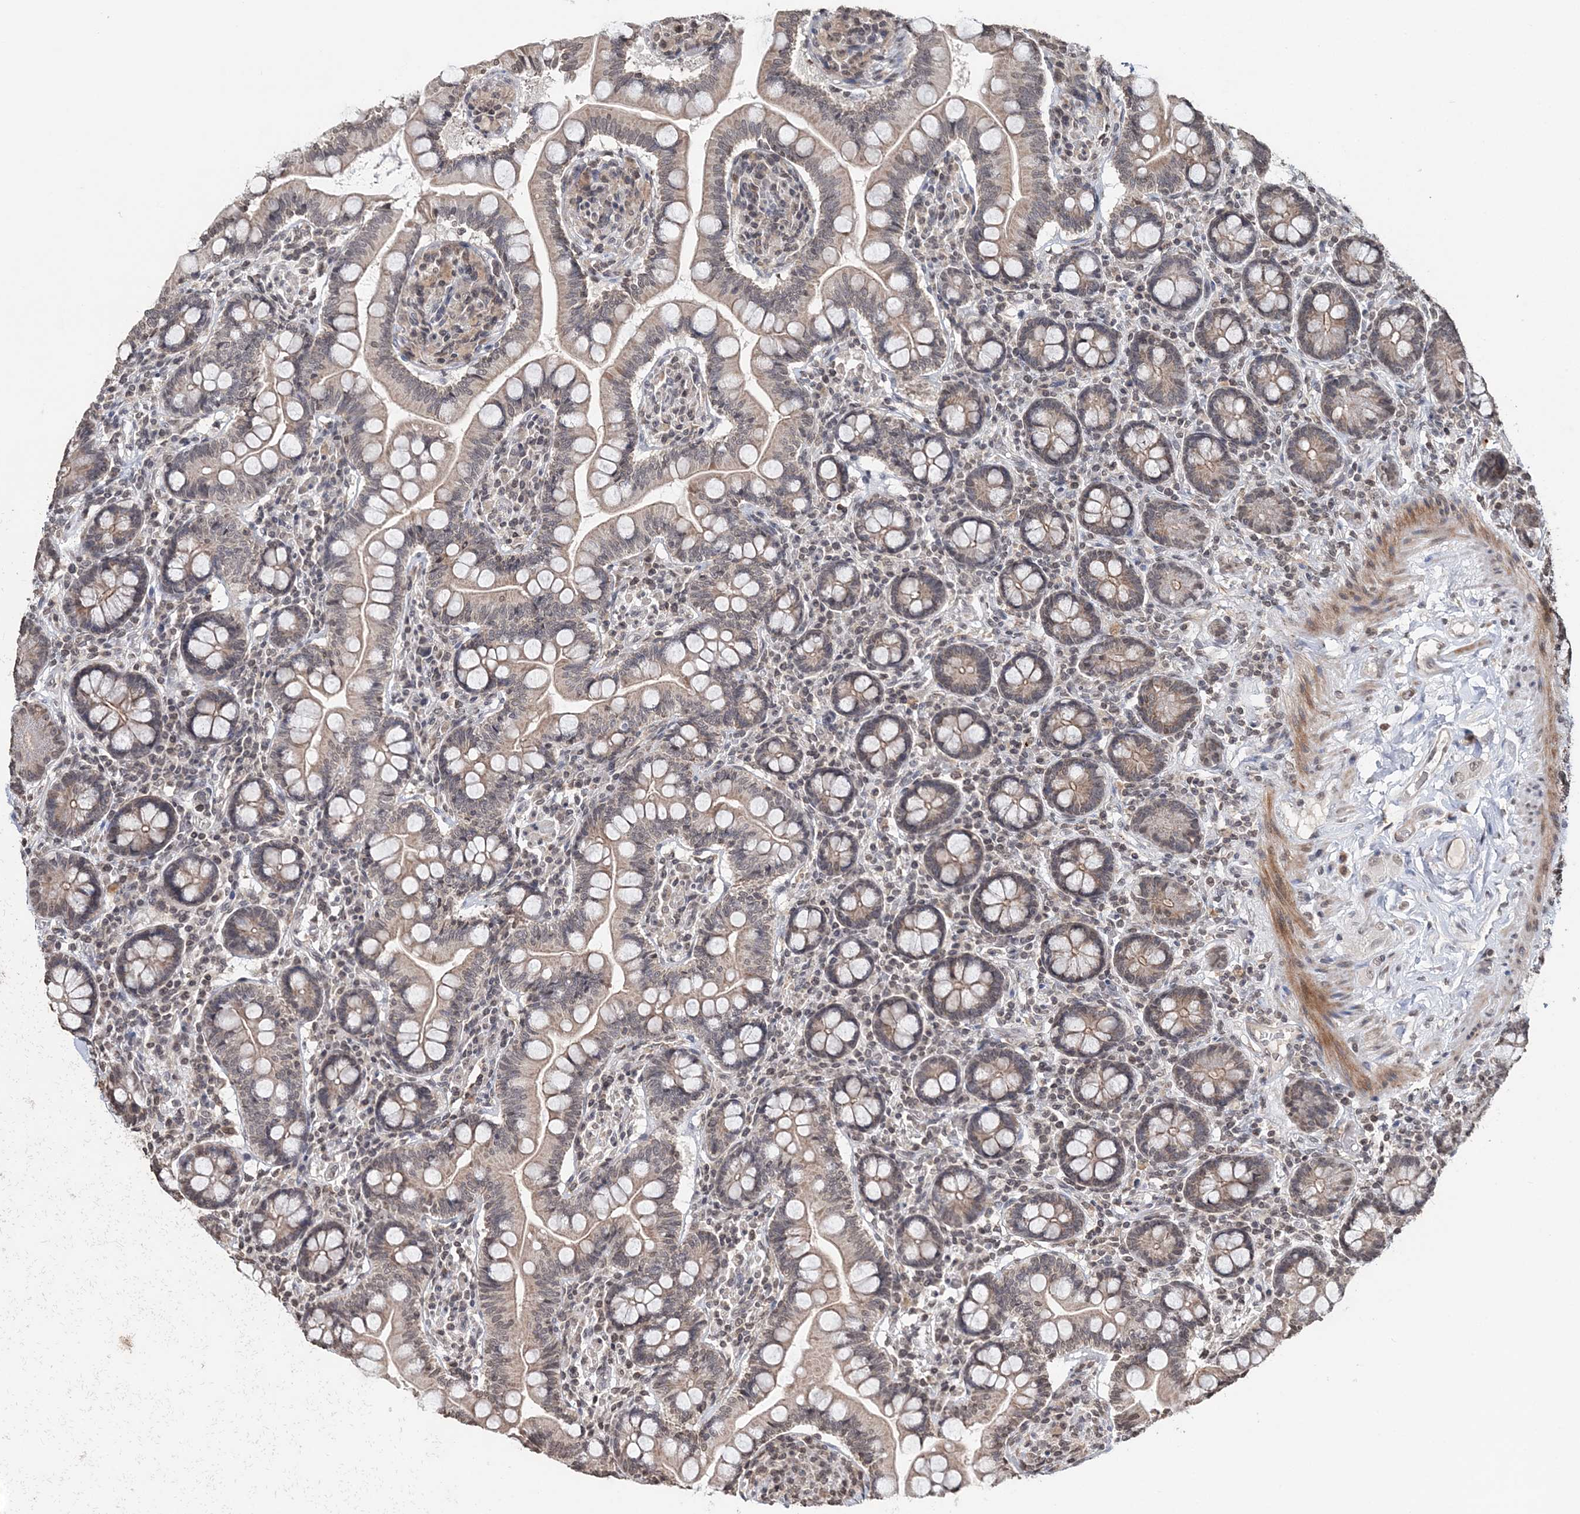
{"staining": {"intensity": "moderate", "quantity": "25%-75%", "location": "cytoplasmic/membranous,nuclear"}, "tissue": "small intestine", "cell_type": "Glandular cells", "image_type": "normal", "snomed": [{"axis": "morphology", "description": "Normal tissue, NOS"}, {"axis": "topography", "description": "Small intestine"}], "caption": "Normal small intestine was stained to show a protein in brown. There is medium levels of moderate cytoplasmic/membranous,nuclear staining in about 25%-75% of glandular cells. (DAB (3,3'-diaminobenzidine) = brown stain, brightfield microscopy at high magnification).", "gene": "SOWAHB", "patient": {"sex": "female", "age": 64}}